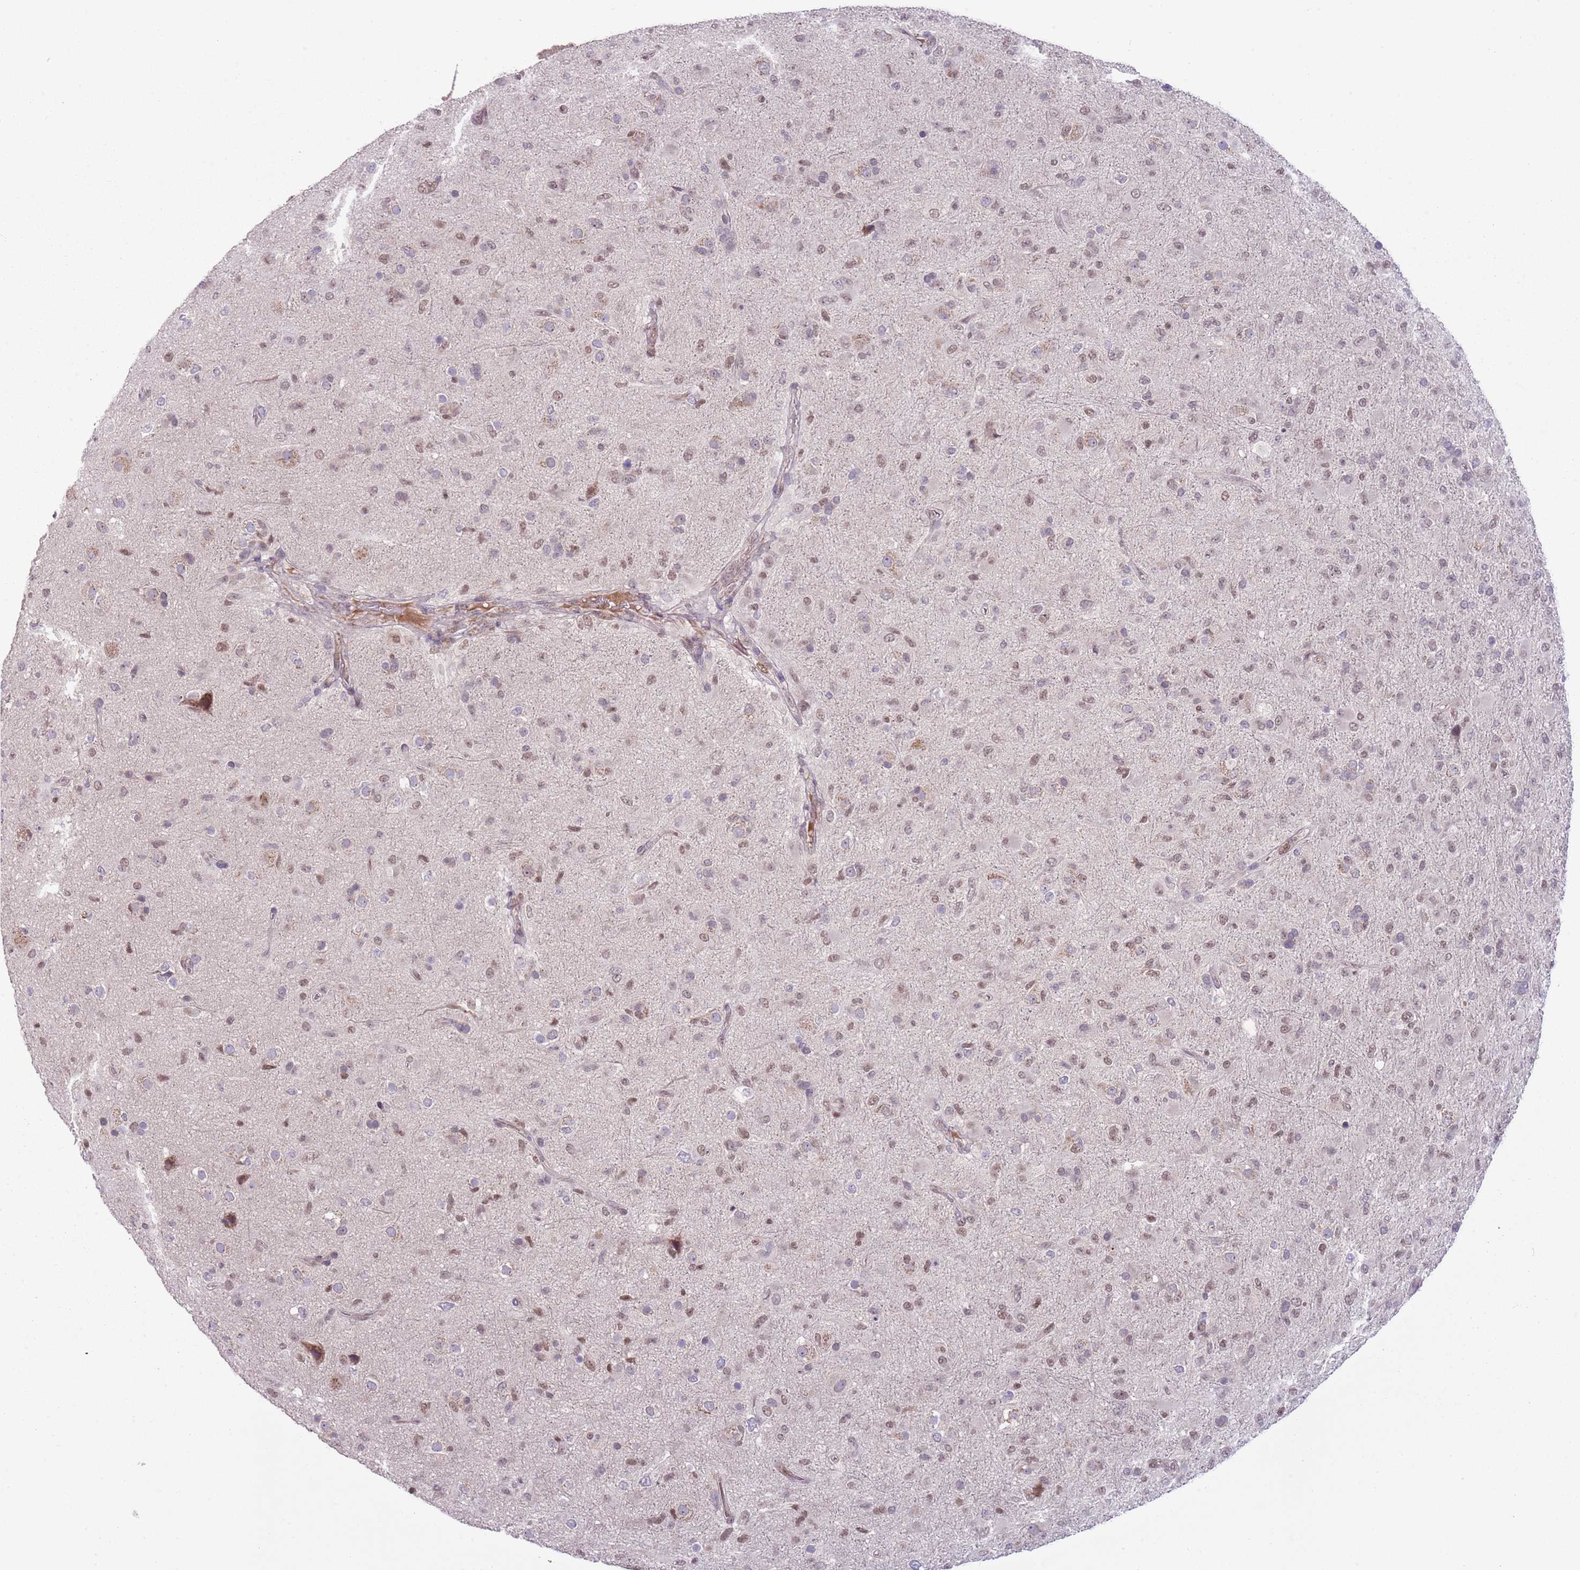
{"staining": {"intensity": "weak", "quantity": "<25%", "location": "nuclear"}, "tissue": "glioma", "cell_type": "Tumor cells", "image_type": "cancer", "snomed": [{"axis": "morphology", "description": "Glioma, malignant, Low grade"}, {"axis": "topography", "description": "Brain"}], "caption": "This is an immunohistochemistry micrograph of human malignant low-grade glioma. There is no positivity in tumor cells.", "gene": "TM2D1", "patient": {"sex": "male", "age": 65}}